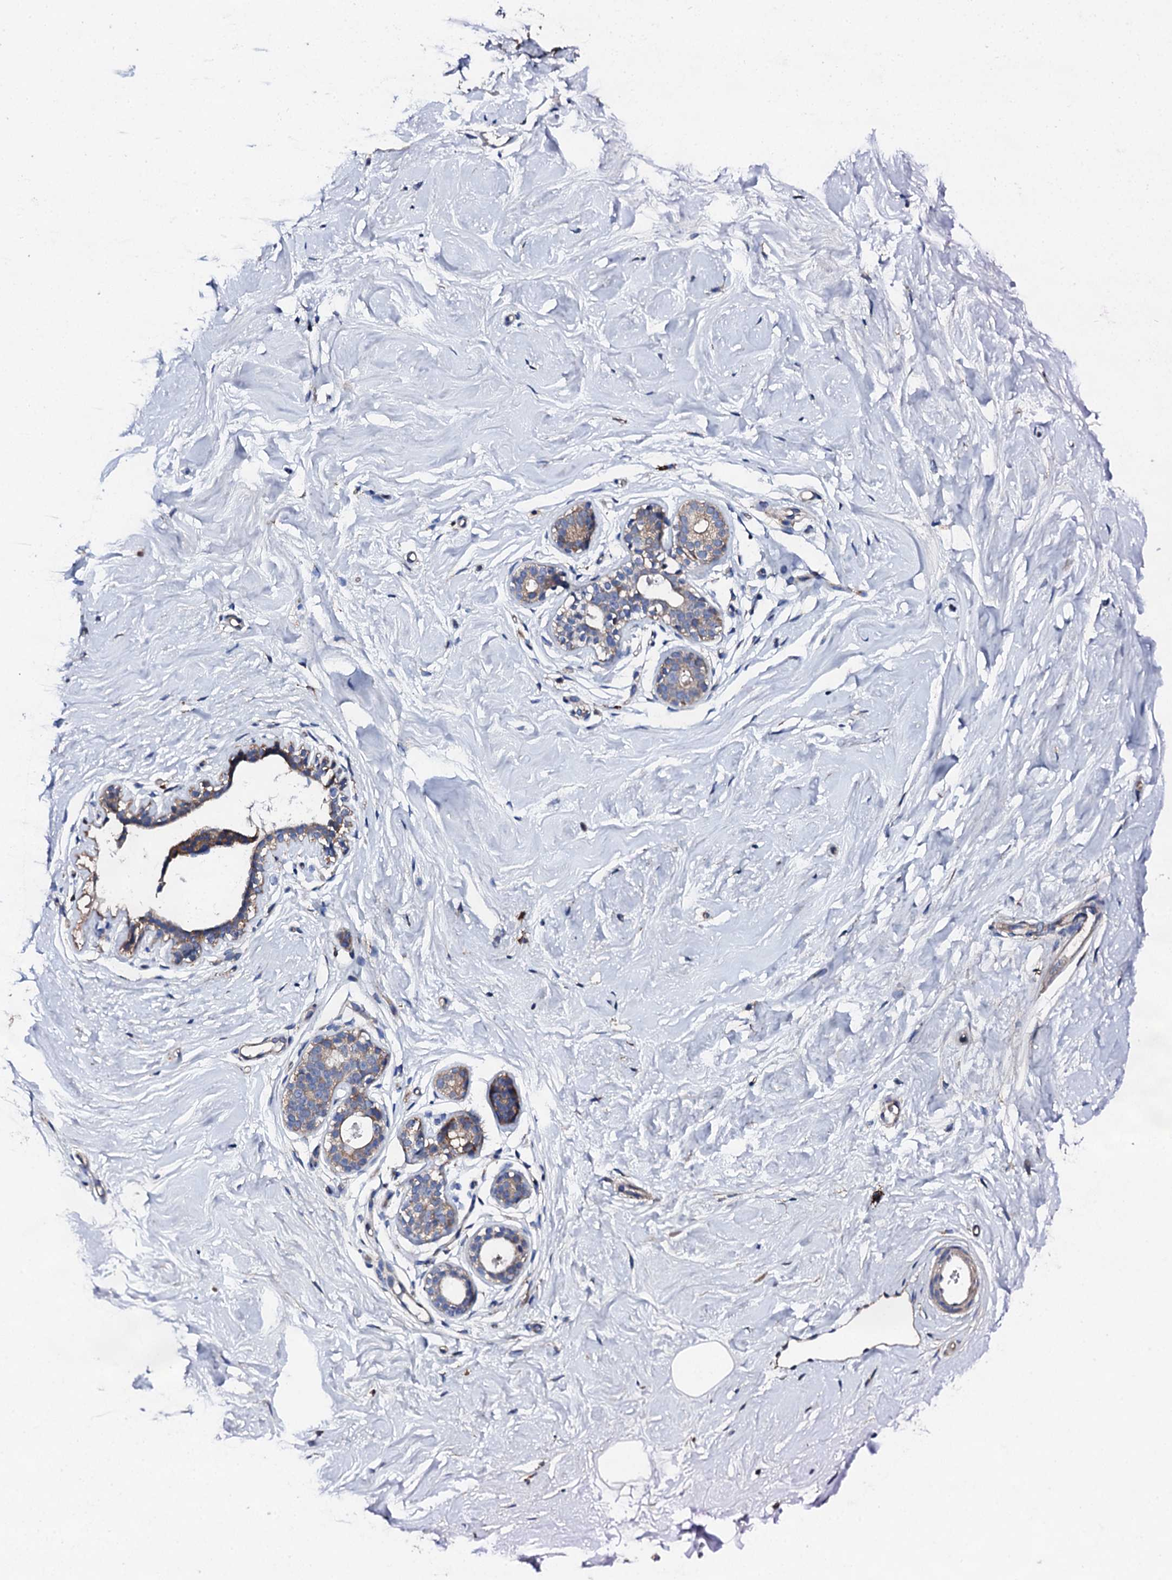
{"staining": {"intensity": "moderate", "quantity": "25%-75%", "location": "cytoplasmic/membranous"}, "tissue": "breast", "cell_type": "Adipocytes", "image_type": "normal", "snomed": [{"axis": "morphology", "description": "Normal tissue, NOS"}, {"axis": "morphology", "description": "Adenoma, NOS"}, {"axis": "topography", "description": "Breast"}], "caption": "IHC of normal human breast demonstrates medium levels of moderate cytoplasmic/membranous expression in approximately 25%-75% of adipocytes. The protein of interest is shown in brown color, while the nuclei are stained blue.", "gene": "LIPT2", "patient": {"sex": "female", "age": 23}}